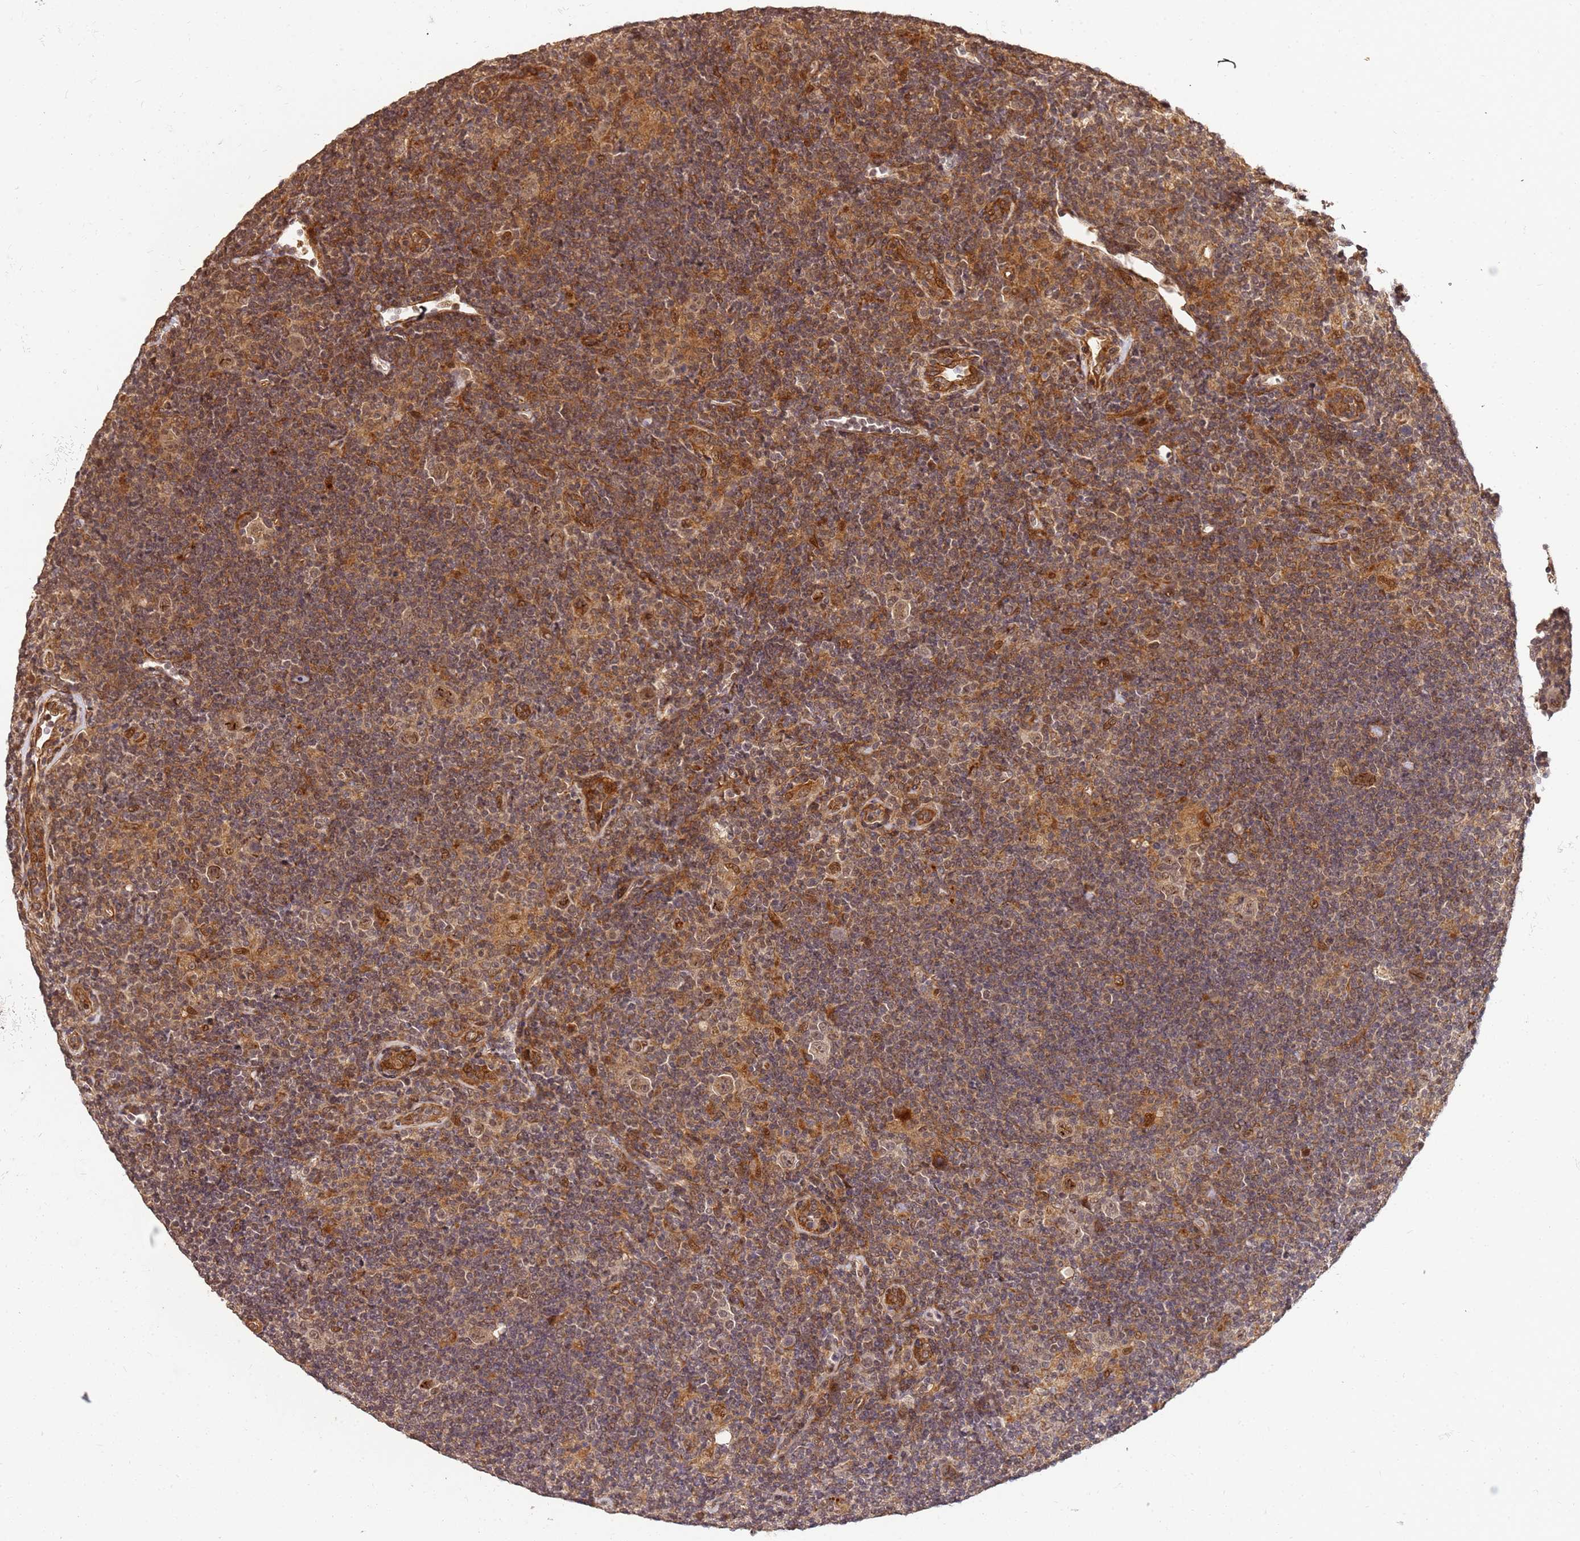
{"staining": {"intensity": "weak", "quantity": ">75%", "location": "cytoplasmic/membranous,nuclear"}, "tissue": "lymphoma", "cell_type": "Tumor cells", "image_type": "cancer", "snomed": [{"axis": "morphology", "description": "Hodgkin's disease, NOS"}, {"axis": "topography", "description": "Lymph node"}], "caption": "Hodgkin's disease stained for a protein reveals weak cytoplasmic/membranous and nuclear positivity in tumor cells.", "gene": "ST18", "patient": {"sex": "female", "age": 57}}